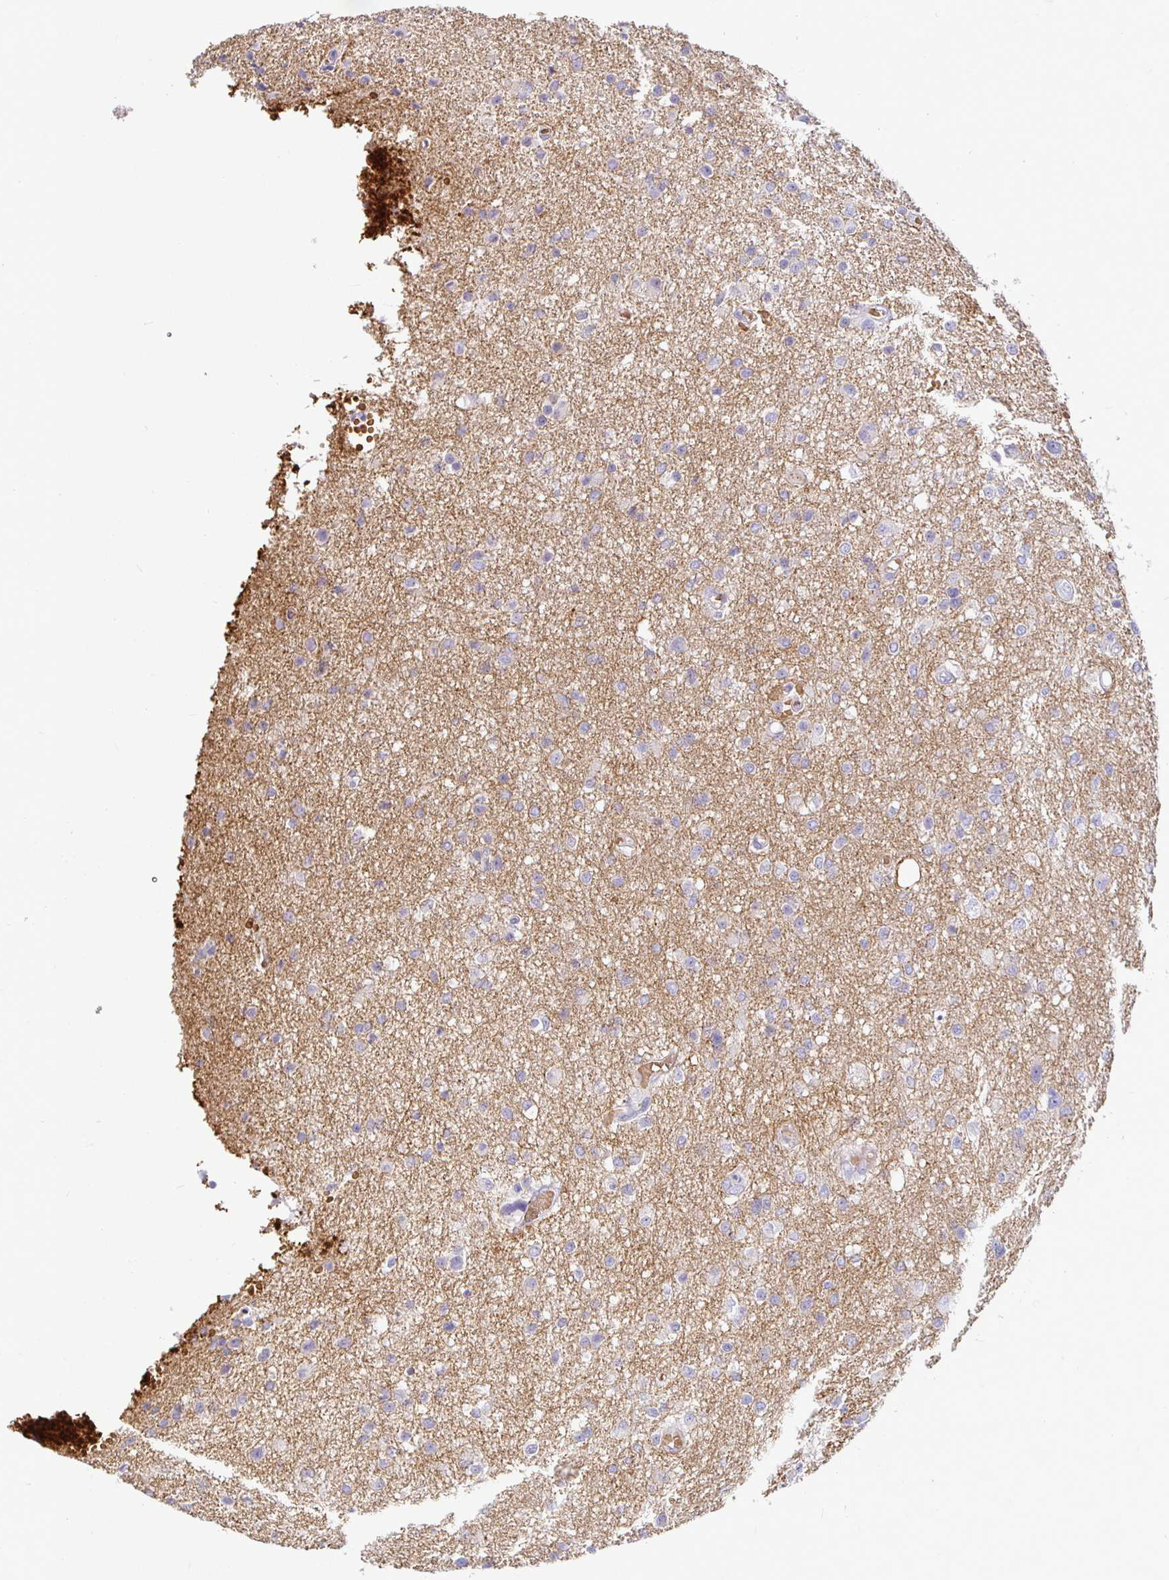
{"staining": {"intensity": "negative", "quantity": "none", "location": "none"}, "tissue": "glioma", "cell_type": "Tumor cells", "image_type": "cancer", "snomed": [{"axis": "morphology", "description": "Glioma, malignant, Low grade"}, {"axis": "topography", "description": "Brain"}], "caption": "This is a photomicrograph of IHC staining of glioma, which shows no staining in tumor cells.", "gene": "SIRPA", "patient": {"sex": "male", "age": 26}}